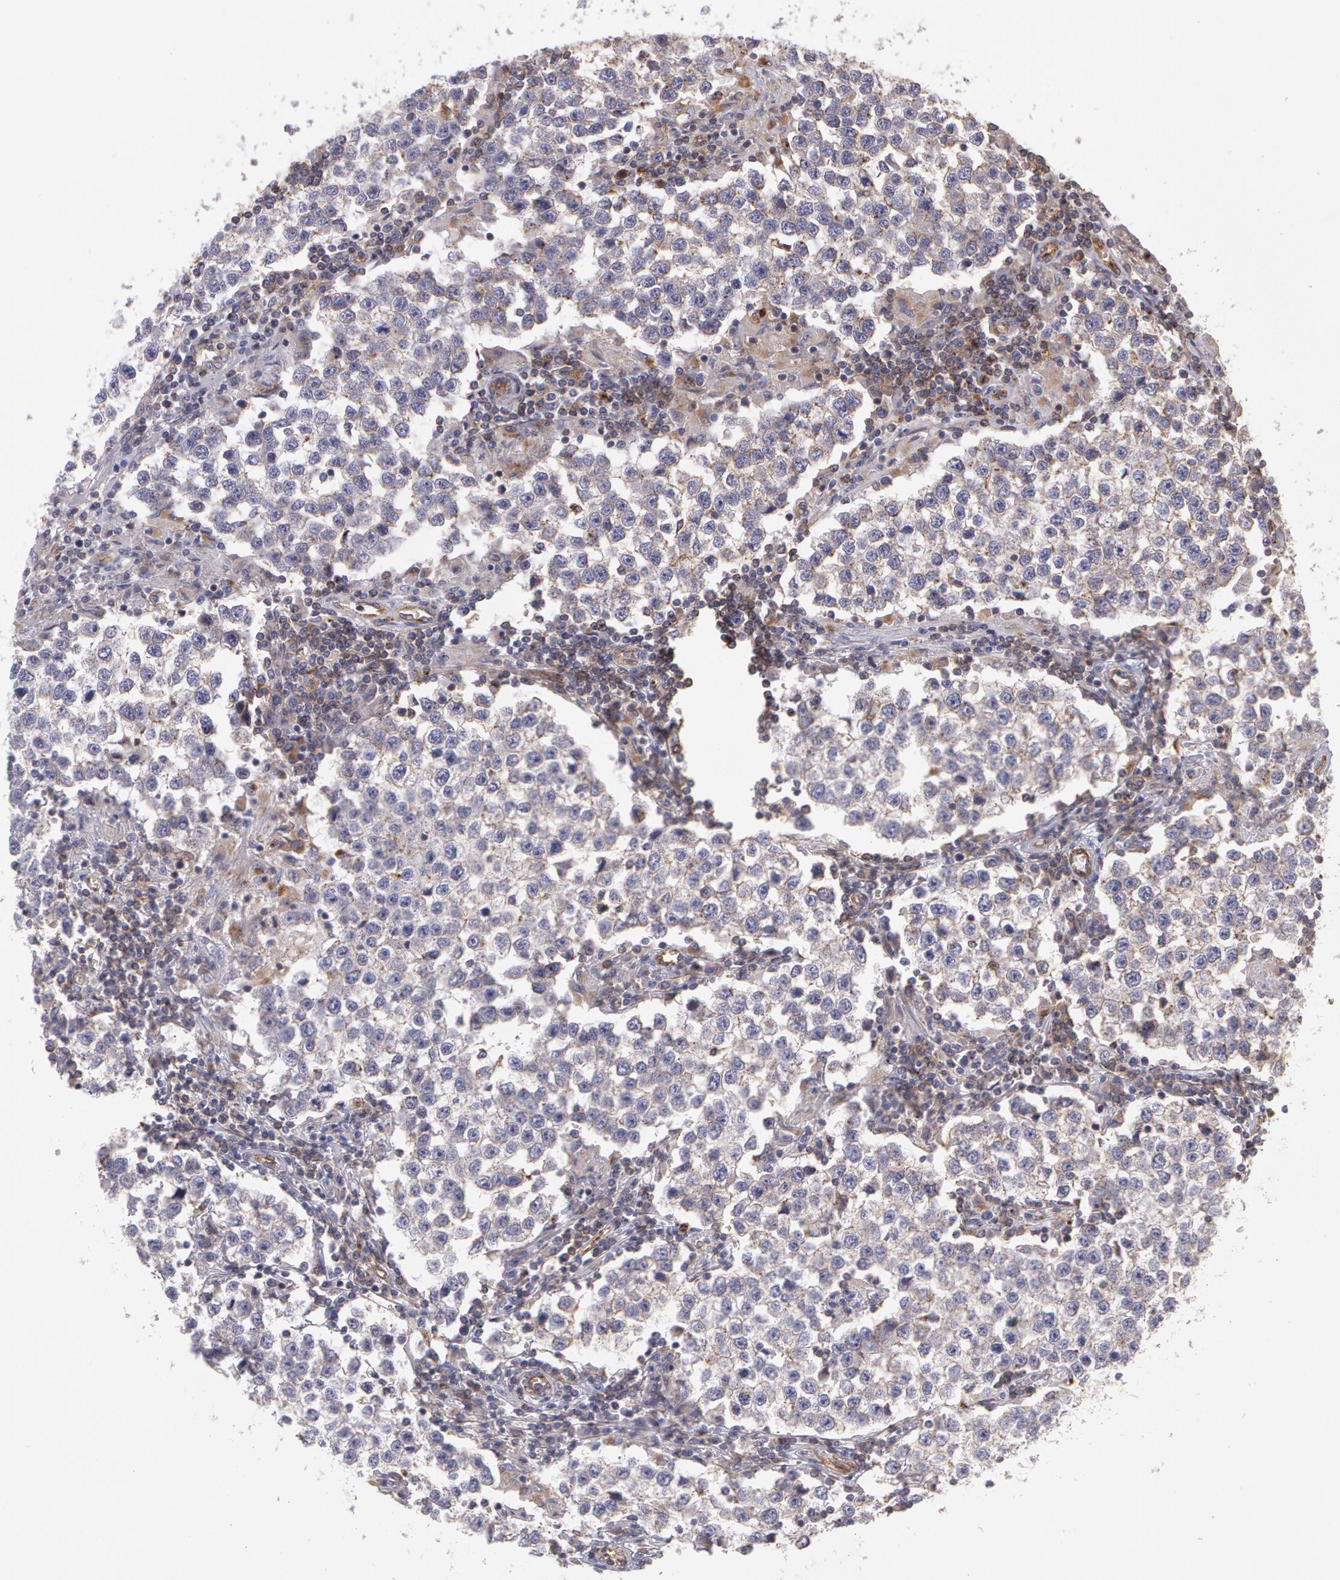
{"staining": {"intensity": "weak", "quantity": "<25%", "location": "cytoplasmic/membranous"}, "tissue": "testis cancer", "cell_type": "Tumor cells", "image_type": "cancer", "snomed": [{"axis": "morphology", "description": "Seminoma, NOS"}, {"axis": "topography", "description": "Testis"}], "caption": "An immunohistochemistry (IHC) photomicrograph of testis cancer (seminoma) is shown. There is no staining in tumor cells of testis cancer (seminoma). (Stains: DAB immunohistochemistry (IHC) with hematoxylin counter stain, Microscopy: brightfield microscopy at high magnification).", "gene": "FLOT2", "patient": {"sex": "male", "age": 36}}